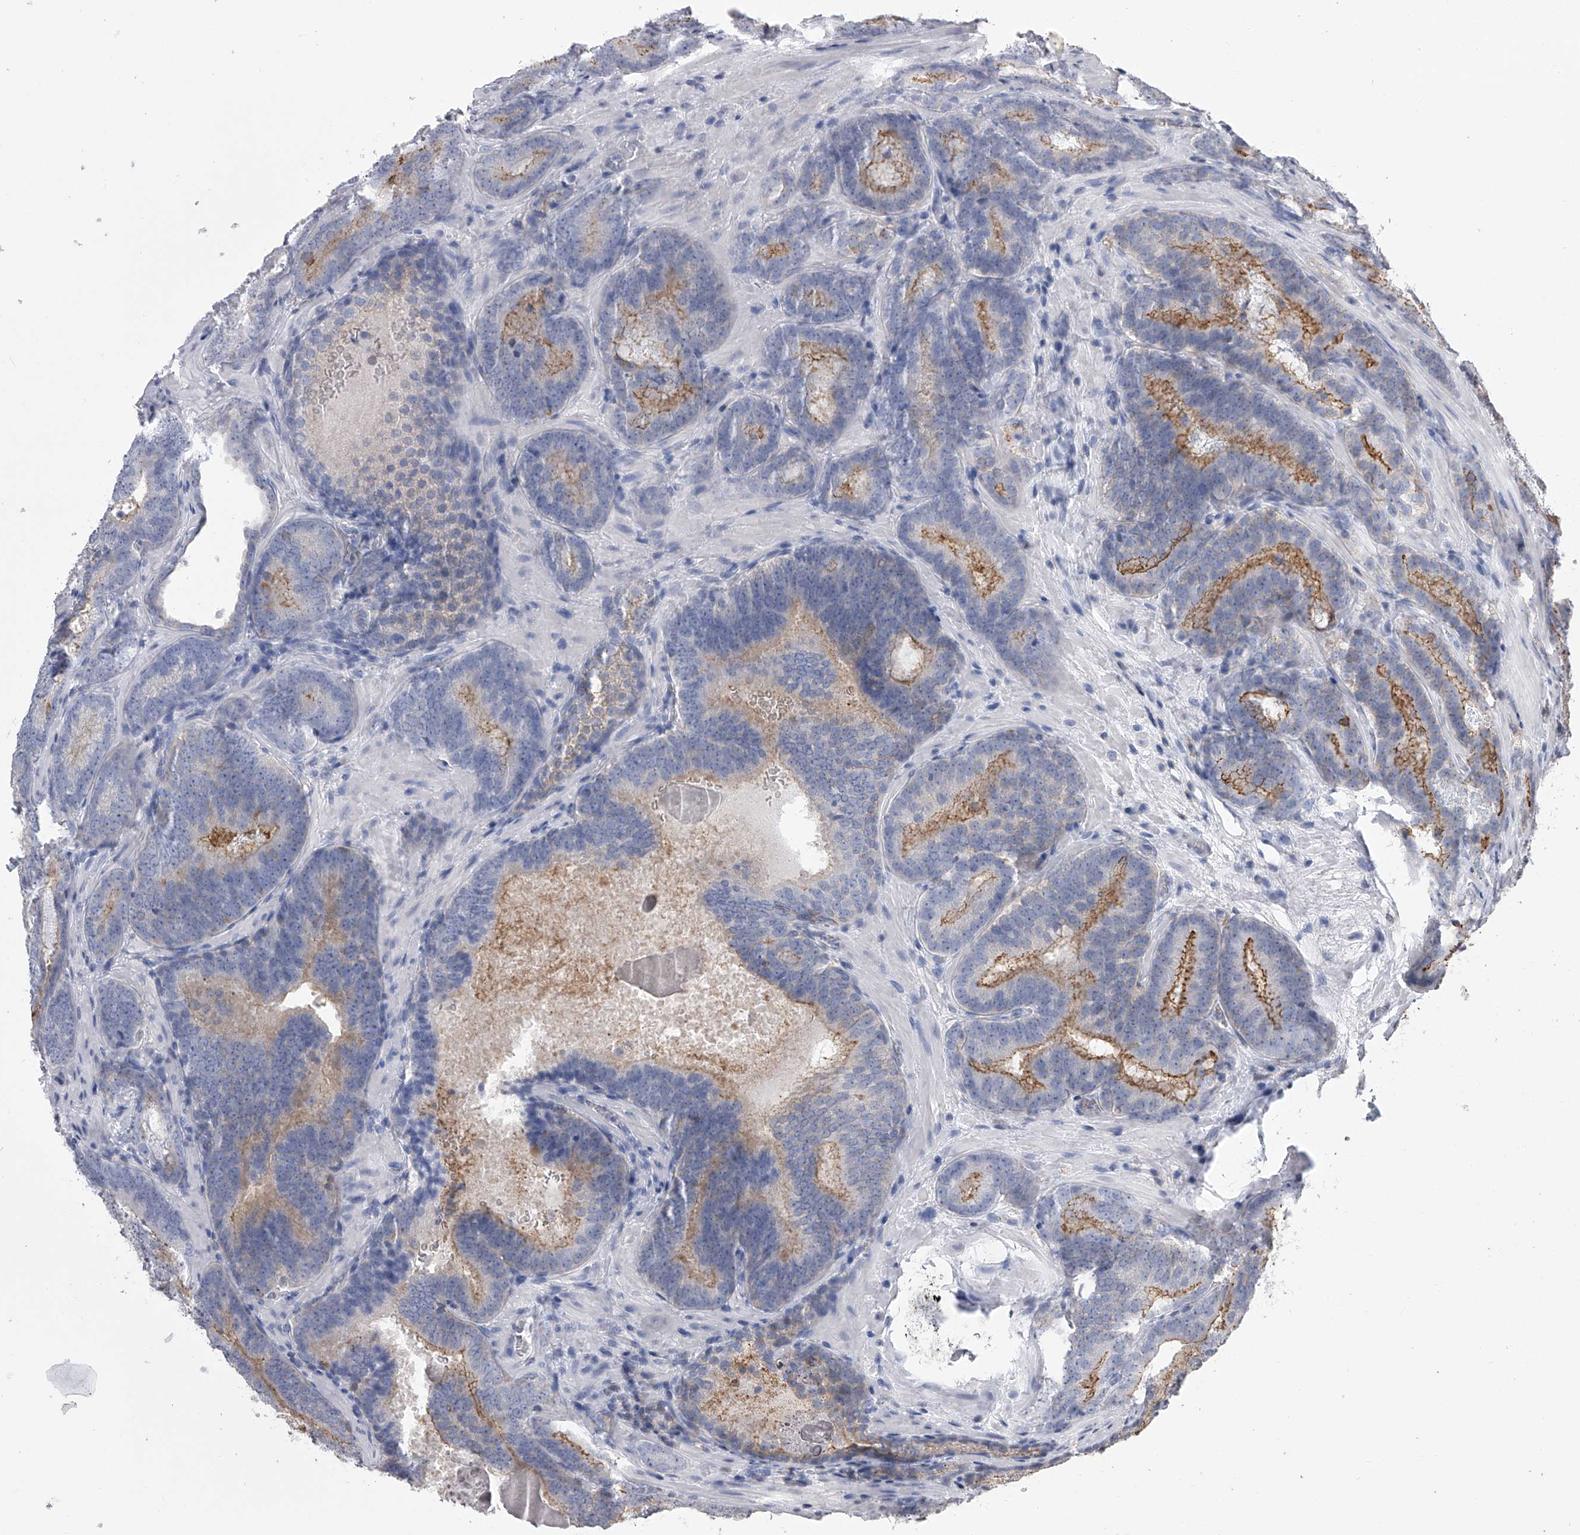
{"staining": {"intensity": "moderate", "quantity": "<25%", "location": "cytoplasmic/membranous"}, "tissue": "prostate cancer", "cell_type": "Tumor cells", "image_type": "cancer", "snomed": [{"axis": "morphology", "description": "Adenocarcinoma, High grade"}, {"axis": "topography", "description": "Prostate"}], "caption": "Prostate cancer (adenocarcinoma (high-grade)) stained for a protein (brown) reveals moderate cytoplasmic/membranous positive staining in about <25% of tumor cells.", "gene": "TASP1", "patient": {"sex": "male", "age": 66}}